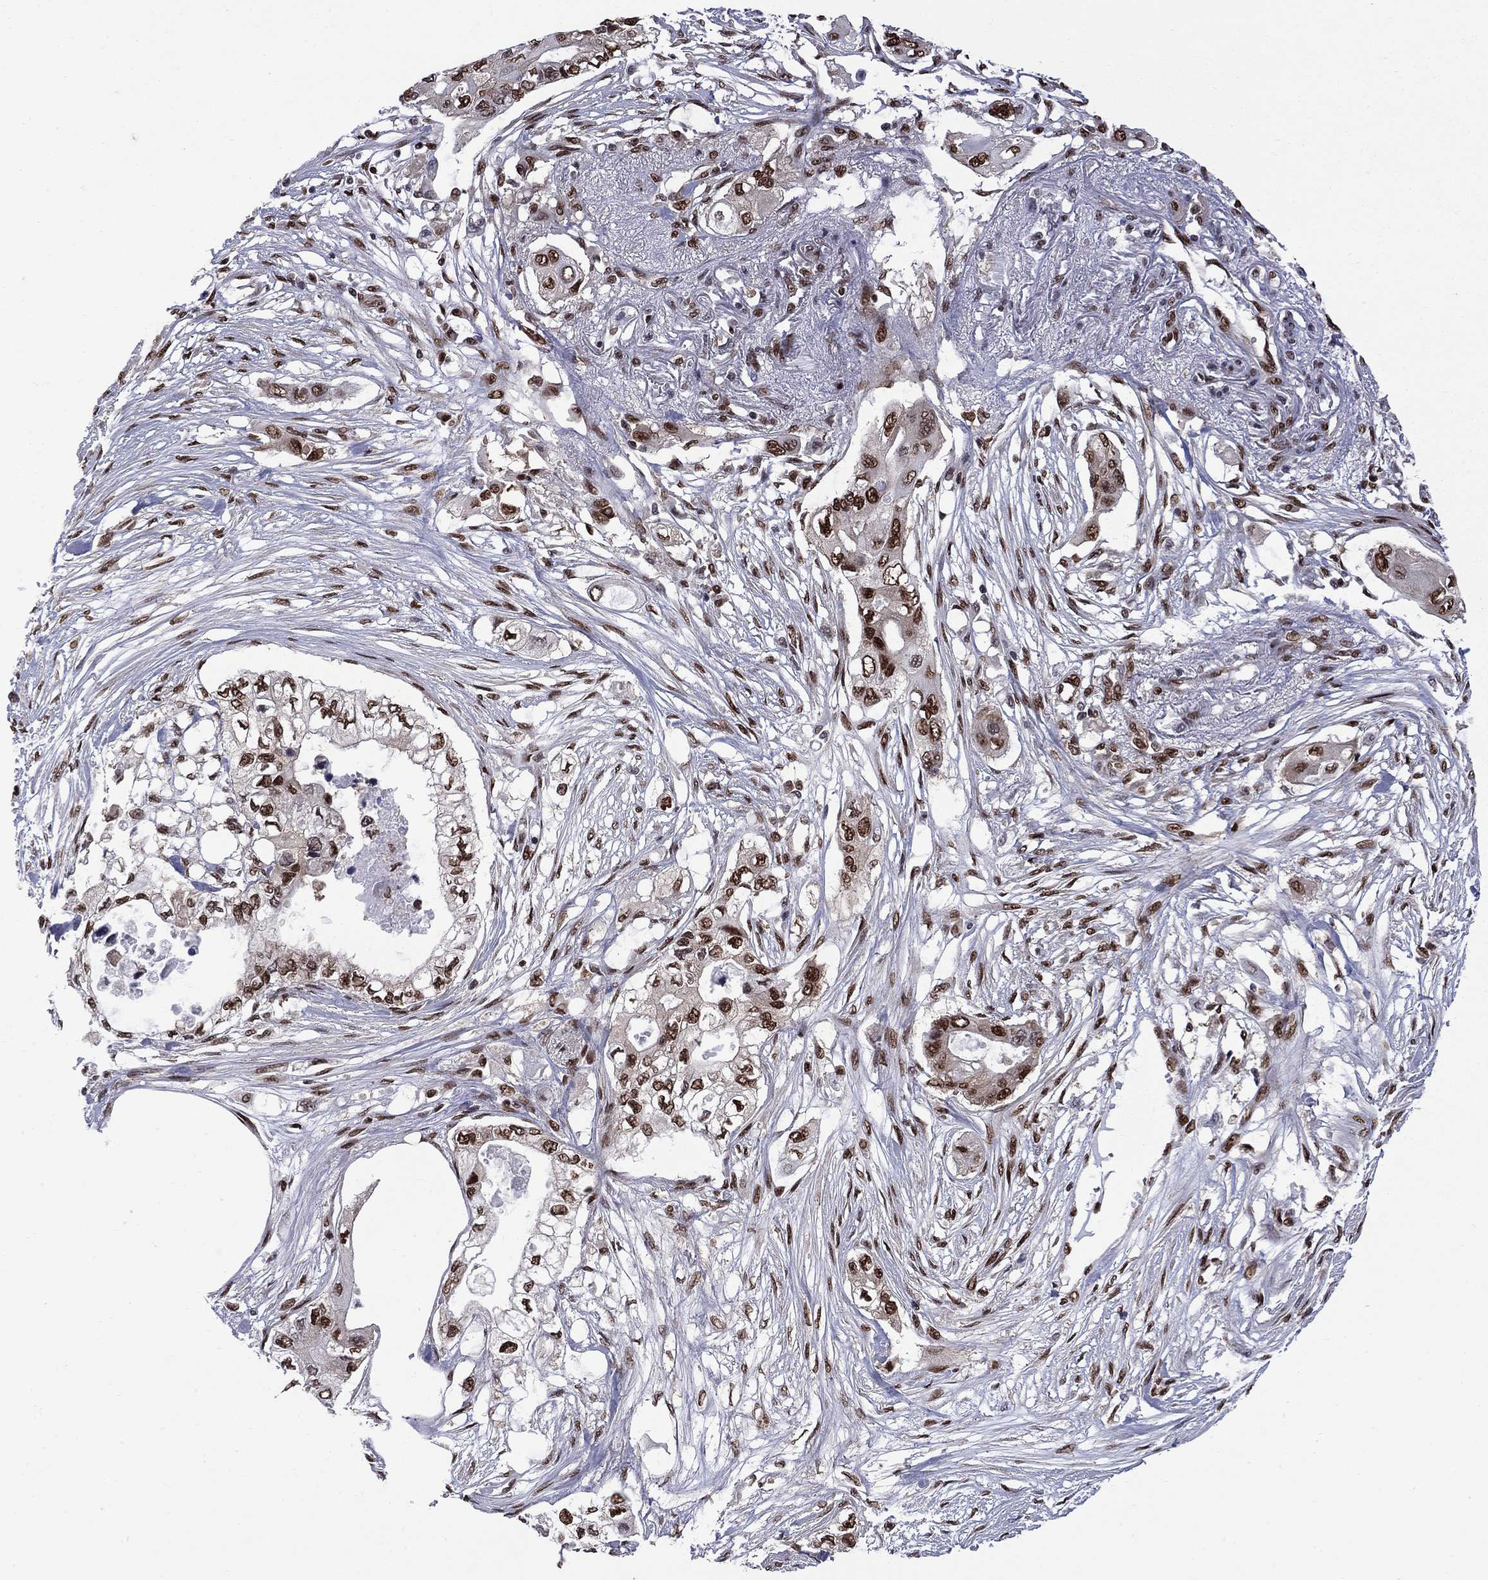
{"staining": {"intensity": "strong", "quantity": ">75%", "location": "nuclear"}, "tissue": "pancreatic cancer", "cell_type": "Tumor cells", "image_type": "cancer", "snomed": [{"axis": "morphology", "description": "Adenocarcinoma, NOS"}, {"axis": "topography", "description": "Pancreas"}], "caption": "A high-resolution micrograph shows immunohistochemistry staining of adenocarcinoma (pancreatic), which shows strong nuclear staining in approximately >75% of tumor cells. The protein of interest is shown in brown color, while the nuclei are stained blue.", "gene": "MED25", "patient": {"sex": "female", "age": 63}}